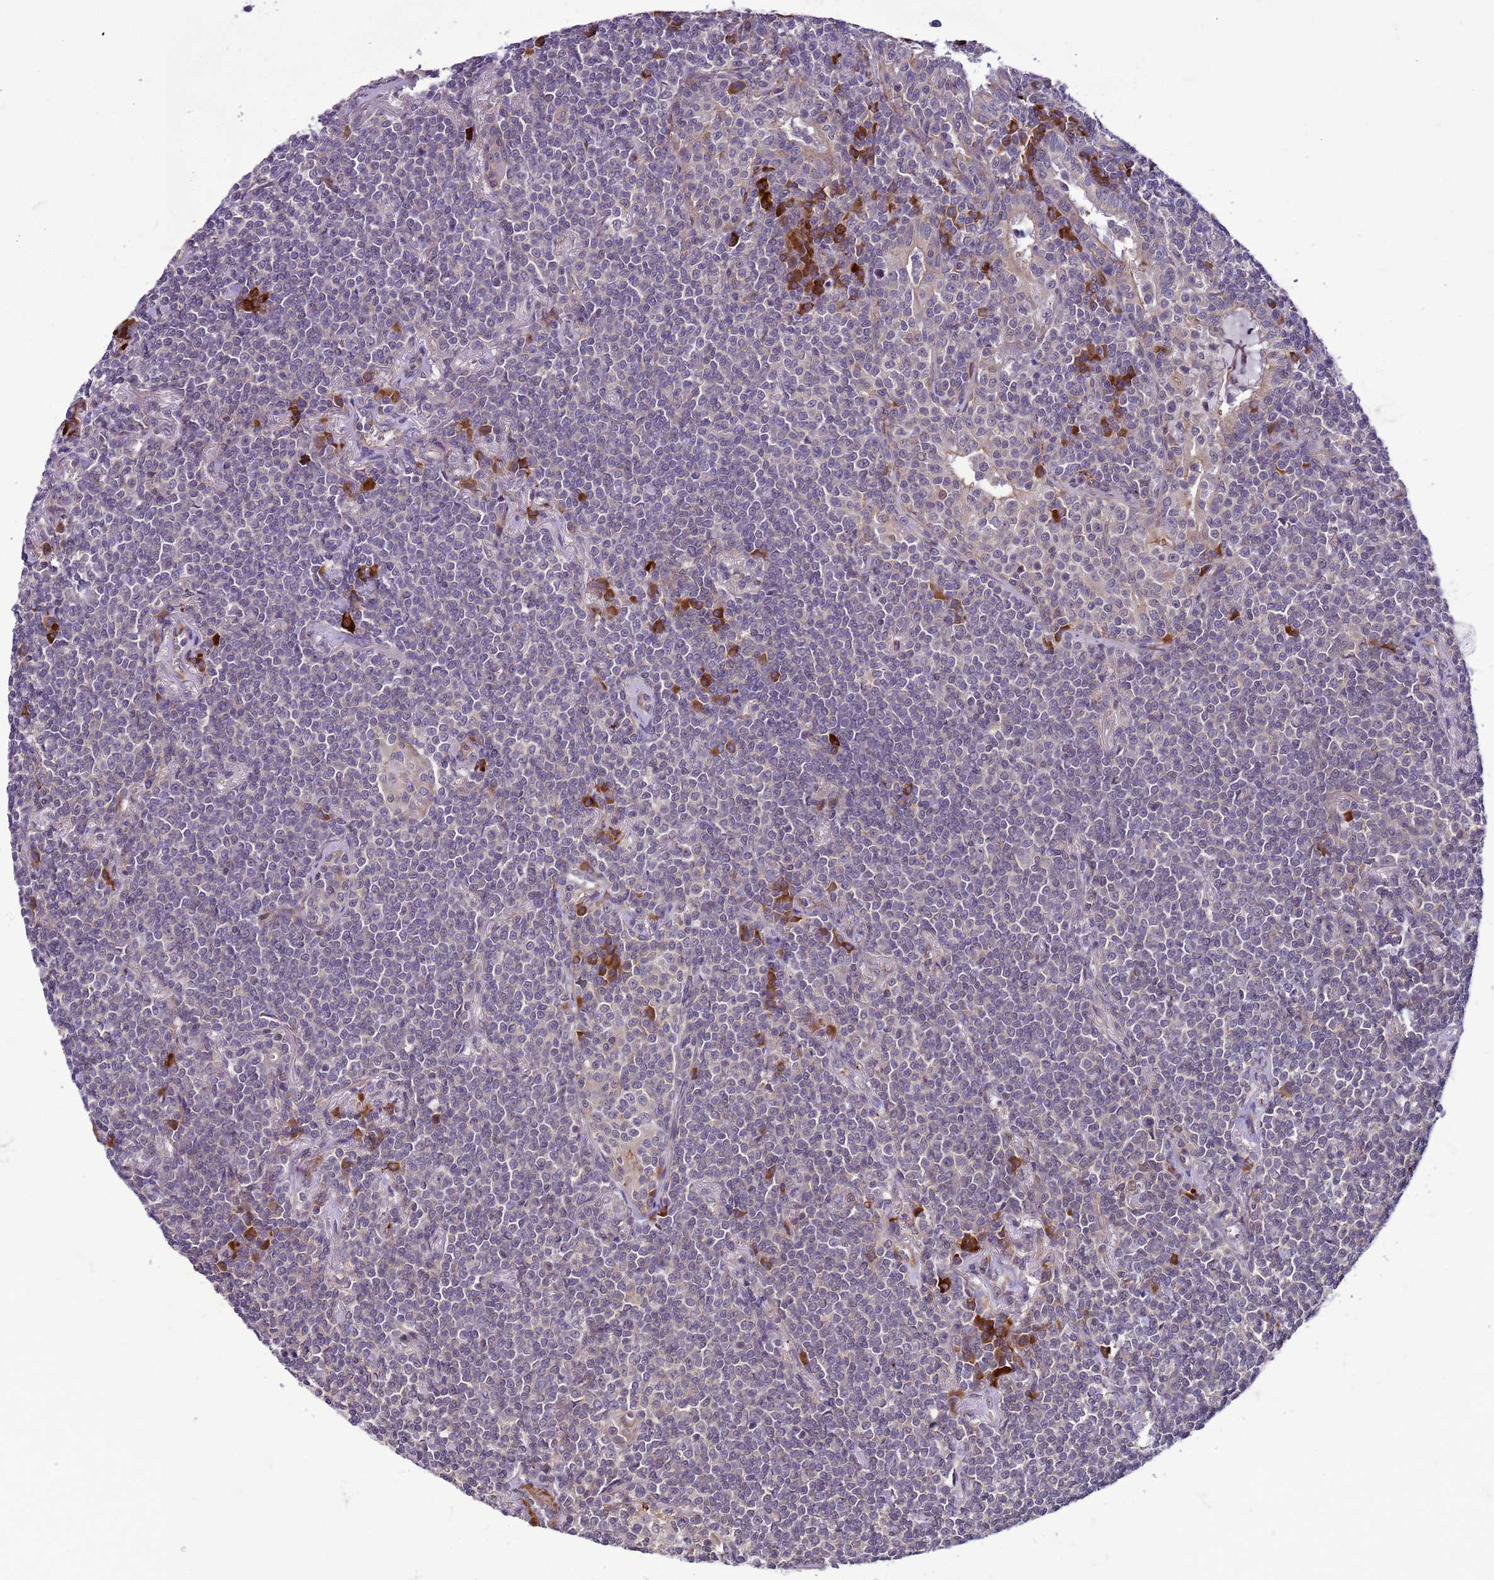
{"staining": {"intensity": "negative", "quantity": "none", "location": "none"}, "tissue": "lymphoma", "cell_type": "Tumor cells", "image_type": "cancer", "snomed": [{"axis": "morphology", "description": "Malignant lymphoma, non-Hodgkin's type, Low grade"}, {"axis": "topography", "description": "Lung"}], "caption": "A micrograph of human lymphoma is negative for staining in tumor cells.", "gene": "GEN1", "patient": {"sex": "female", "age": 71}}